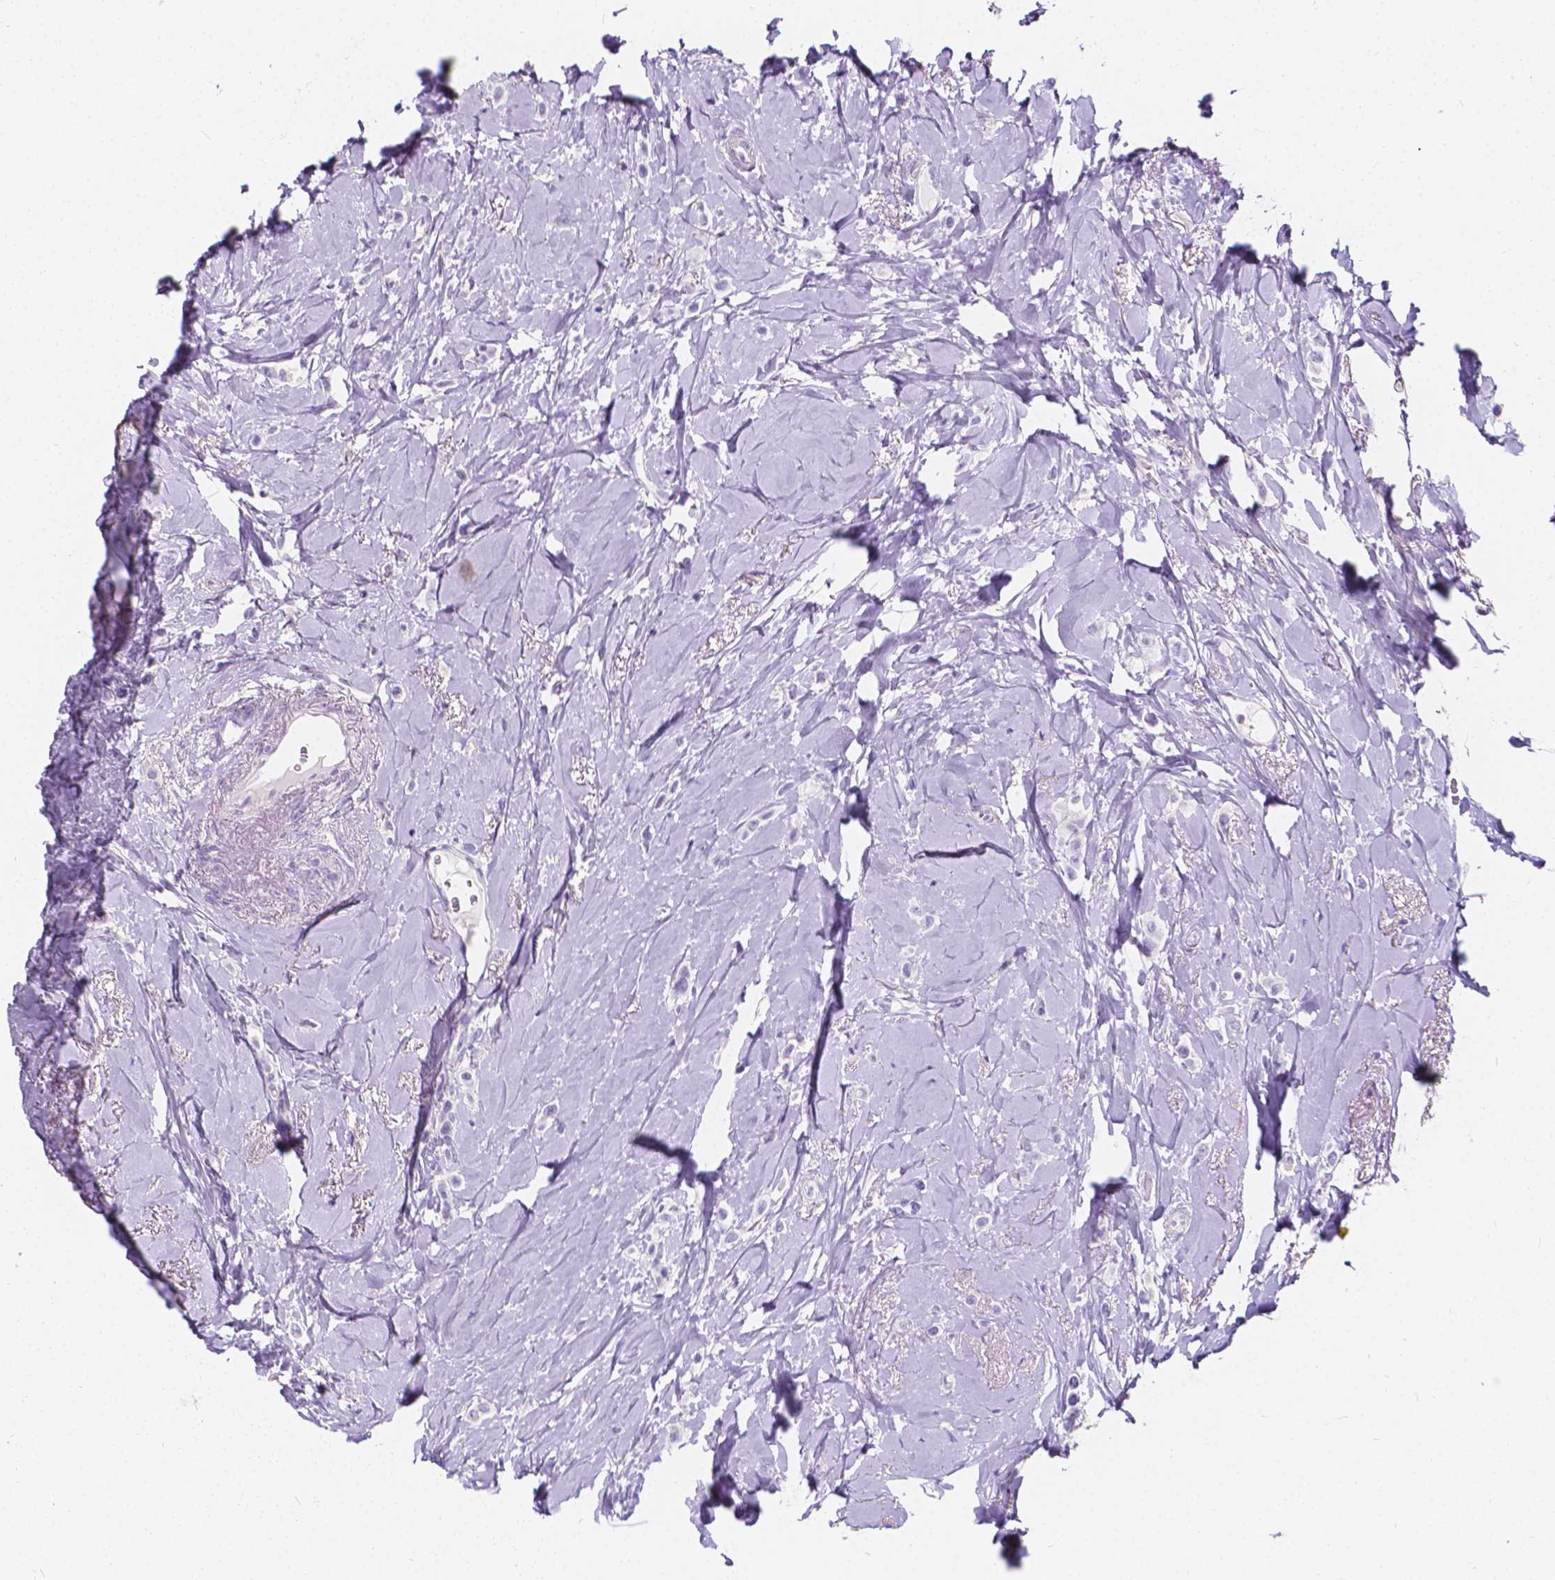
{"staining": {"intensity": "negative", "quantity": "none", "location": "none"}, "tissue": "breast cancer", "cell_type": "Tumor cells", "image_type": "cancer", "snomed": [{"axis": "morphology", "description": "Lobular carcinoma"}, {"axis": "topography", "description": "Breast"}], "caption": "Immunohistochemistry (IHC) of breast cancer (lobular carcinoma) demonstrates no positivity in tumor cells. The staining was performed using DAB to visualize the protein expression in brown, while the nuclei were stained in blue with hematoxylin (Magnification: 20x).", "gene": "CLSTN2", "patient": {"sex": "female", "age": 66}}